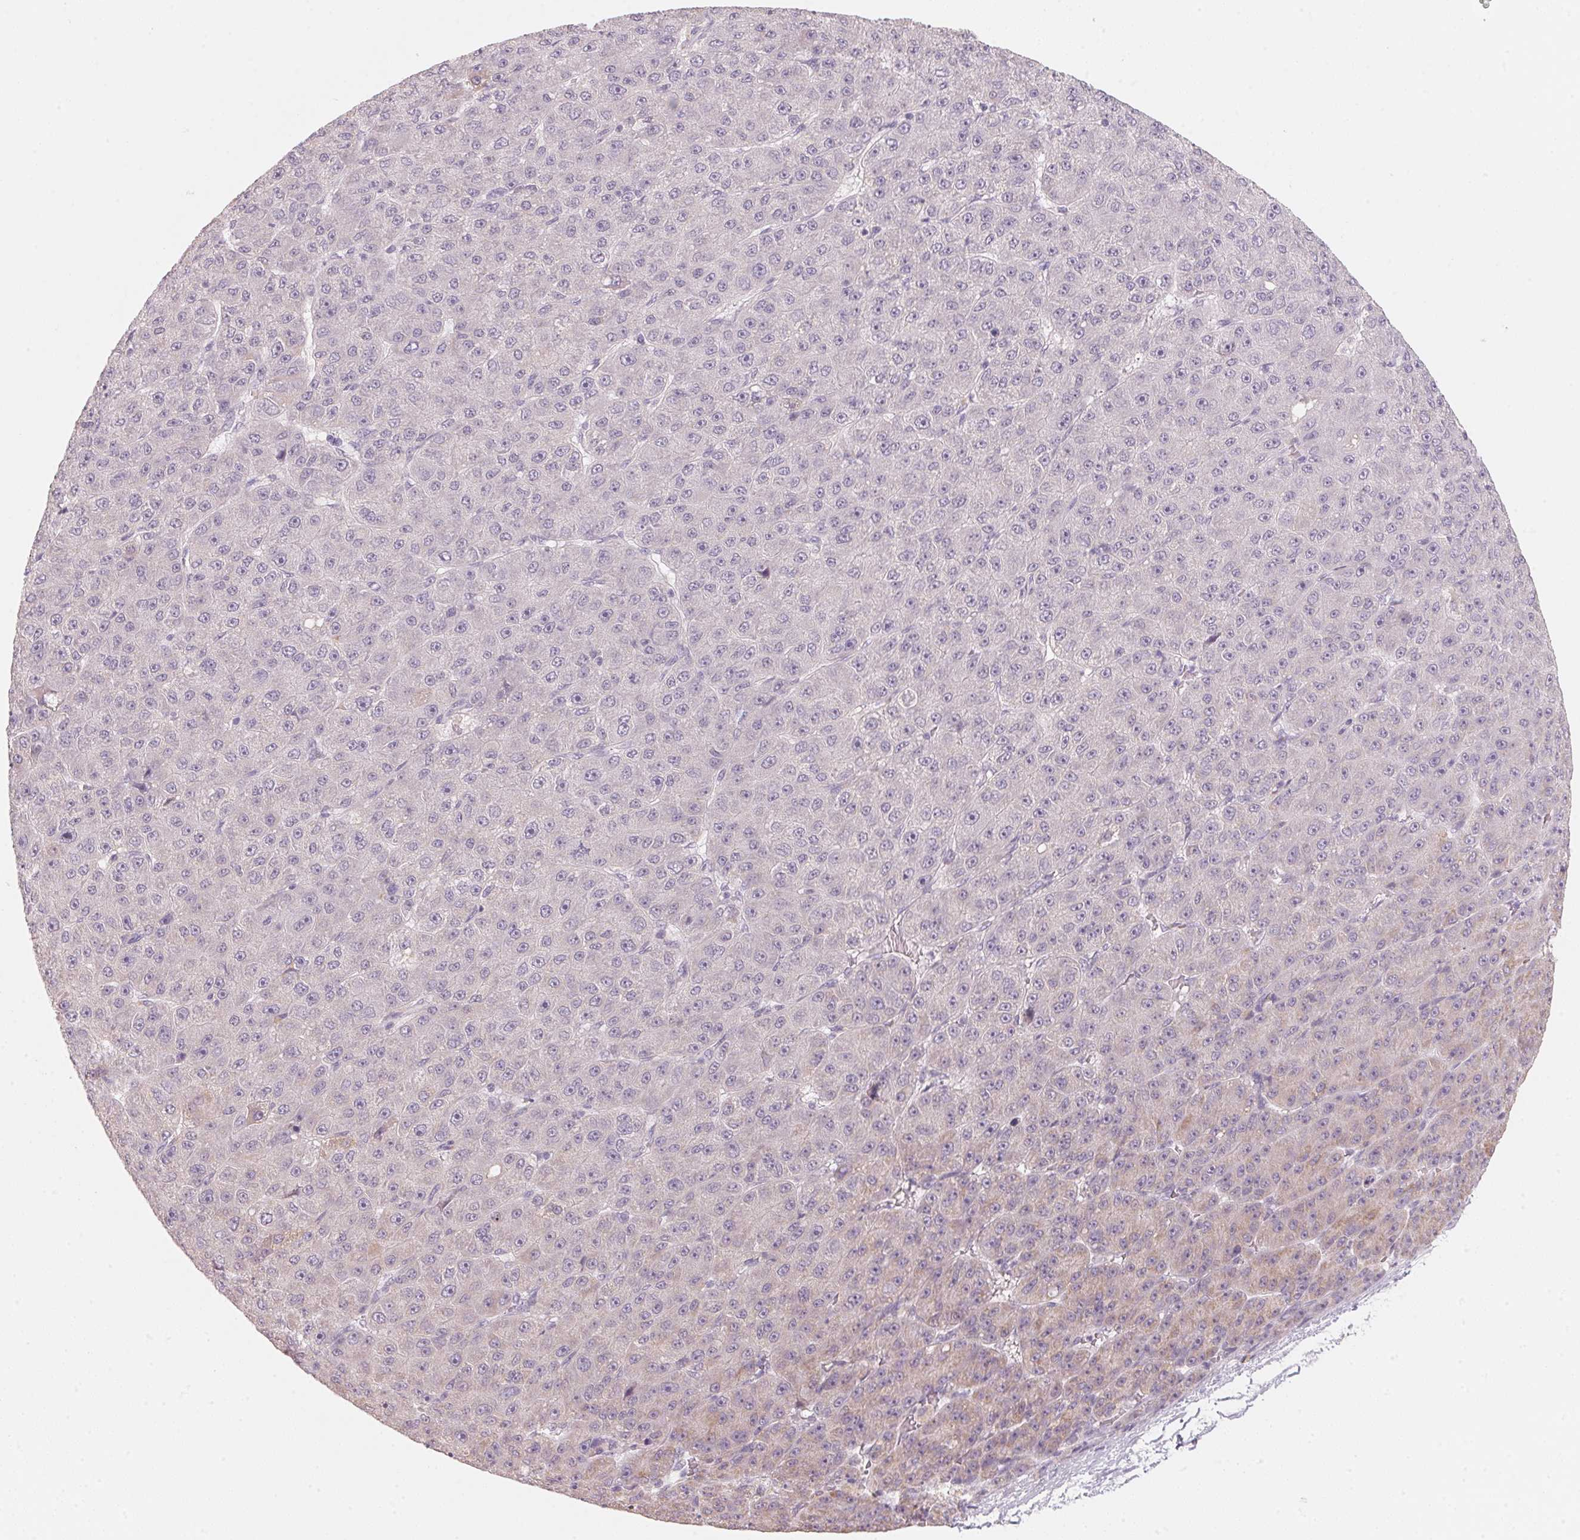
{"staining": {"intensity": "negative", "quantity": "none", "location": "none"}, "tissue": "liver cancer", "cell_type": "Tumor cells", "image_type": "cancer", "snomed": [{"axis": "morphology", "description": "Carcinoma, Hepatocellular, NOS"}, {"axis": "topography", "description": "Liver"}], "caption": "Histopathology image shows no significant protein positivity in tumor cells of liver hepatocellular carcinoma.", "gene": "ANKRD31", "patient": {"sex": "male", "age": 67}}